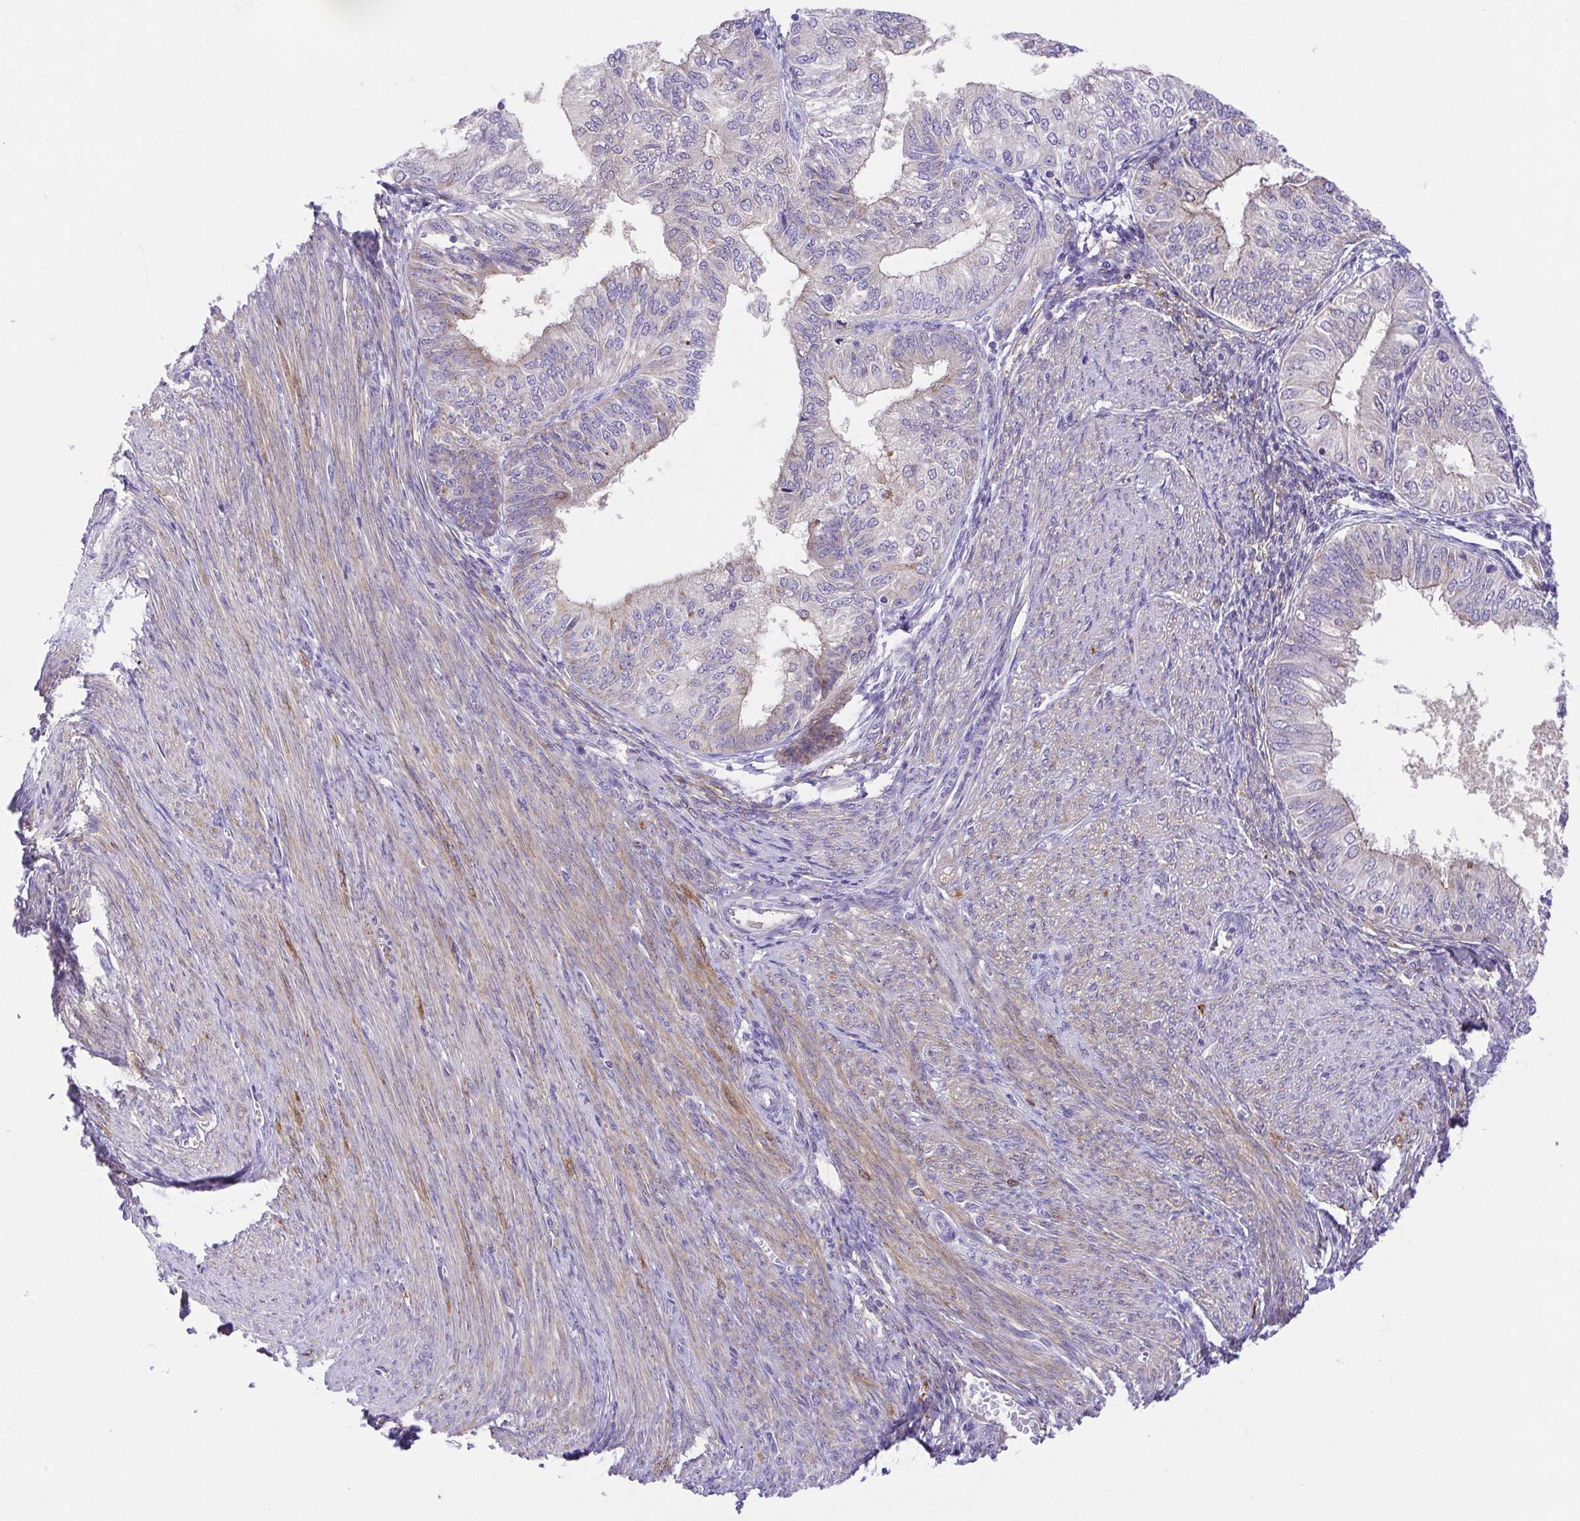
{"staining": {"intensity": "negative", "quantity": "none", "location": "none"}, "tissue": "endometrial cancer", "cell_type": "Tumor cells", "image_type": "cancer", "snomed": [{"axis": "morphology", "description": "Adenocarcinoma, NOS"}, {"axis": "topography", "description": "Endometrium"}], "caption": "This image is of endometrial cancer stained with immunohistochemistry (IHC) to label a protein in brown with the nuclei are counter-stained blue. There is no positivity in tumor cells.", "gene": "SLC13A1", "patient": {"sex": "female", "age": 58}}